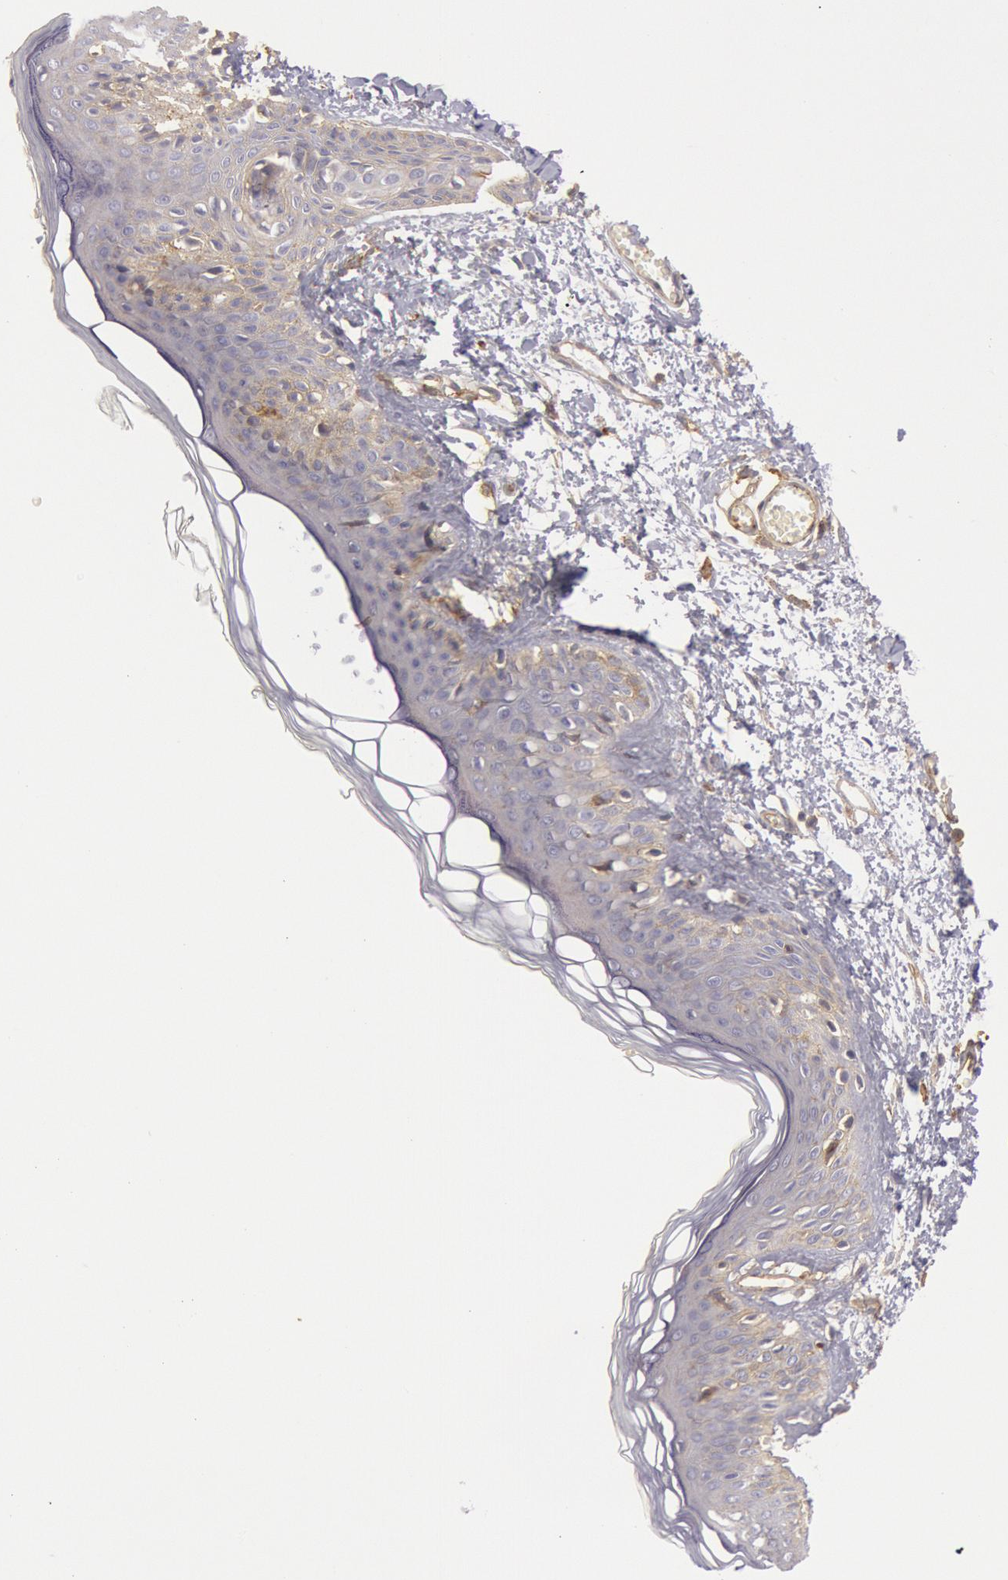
{"staining": {"intensity": "negative", "quantity": "none", "location": "none"}, "tissue": "skin", "cell_type": "Fibroblasts", "image_type": "normal", "snomed": [{"axis": "morphology", "description": "Normal tissue, NOS"}, {"axis": "morphology", "description": "Sarcoma, NOS"}, {"axis": "topography", "description": "Skin"}, {"axis": "topography", "description": "Soft tissue"}], "caption": "A high-resolution image shows IHC staining of unremarkable skin, which shows no significant expression in fibroblasts.", "gene": "SNAP23", "patient": {"sex": "female", "age": 51}}